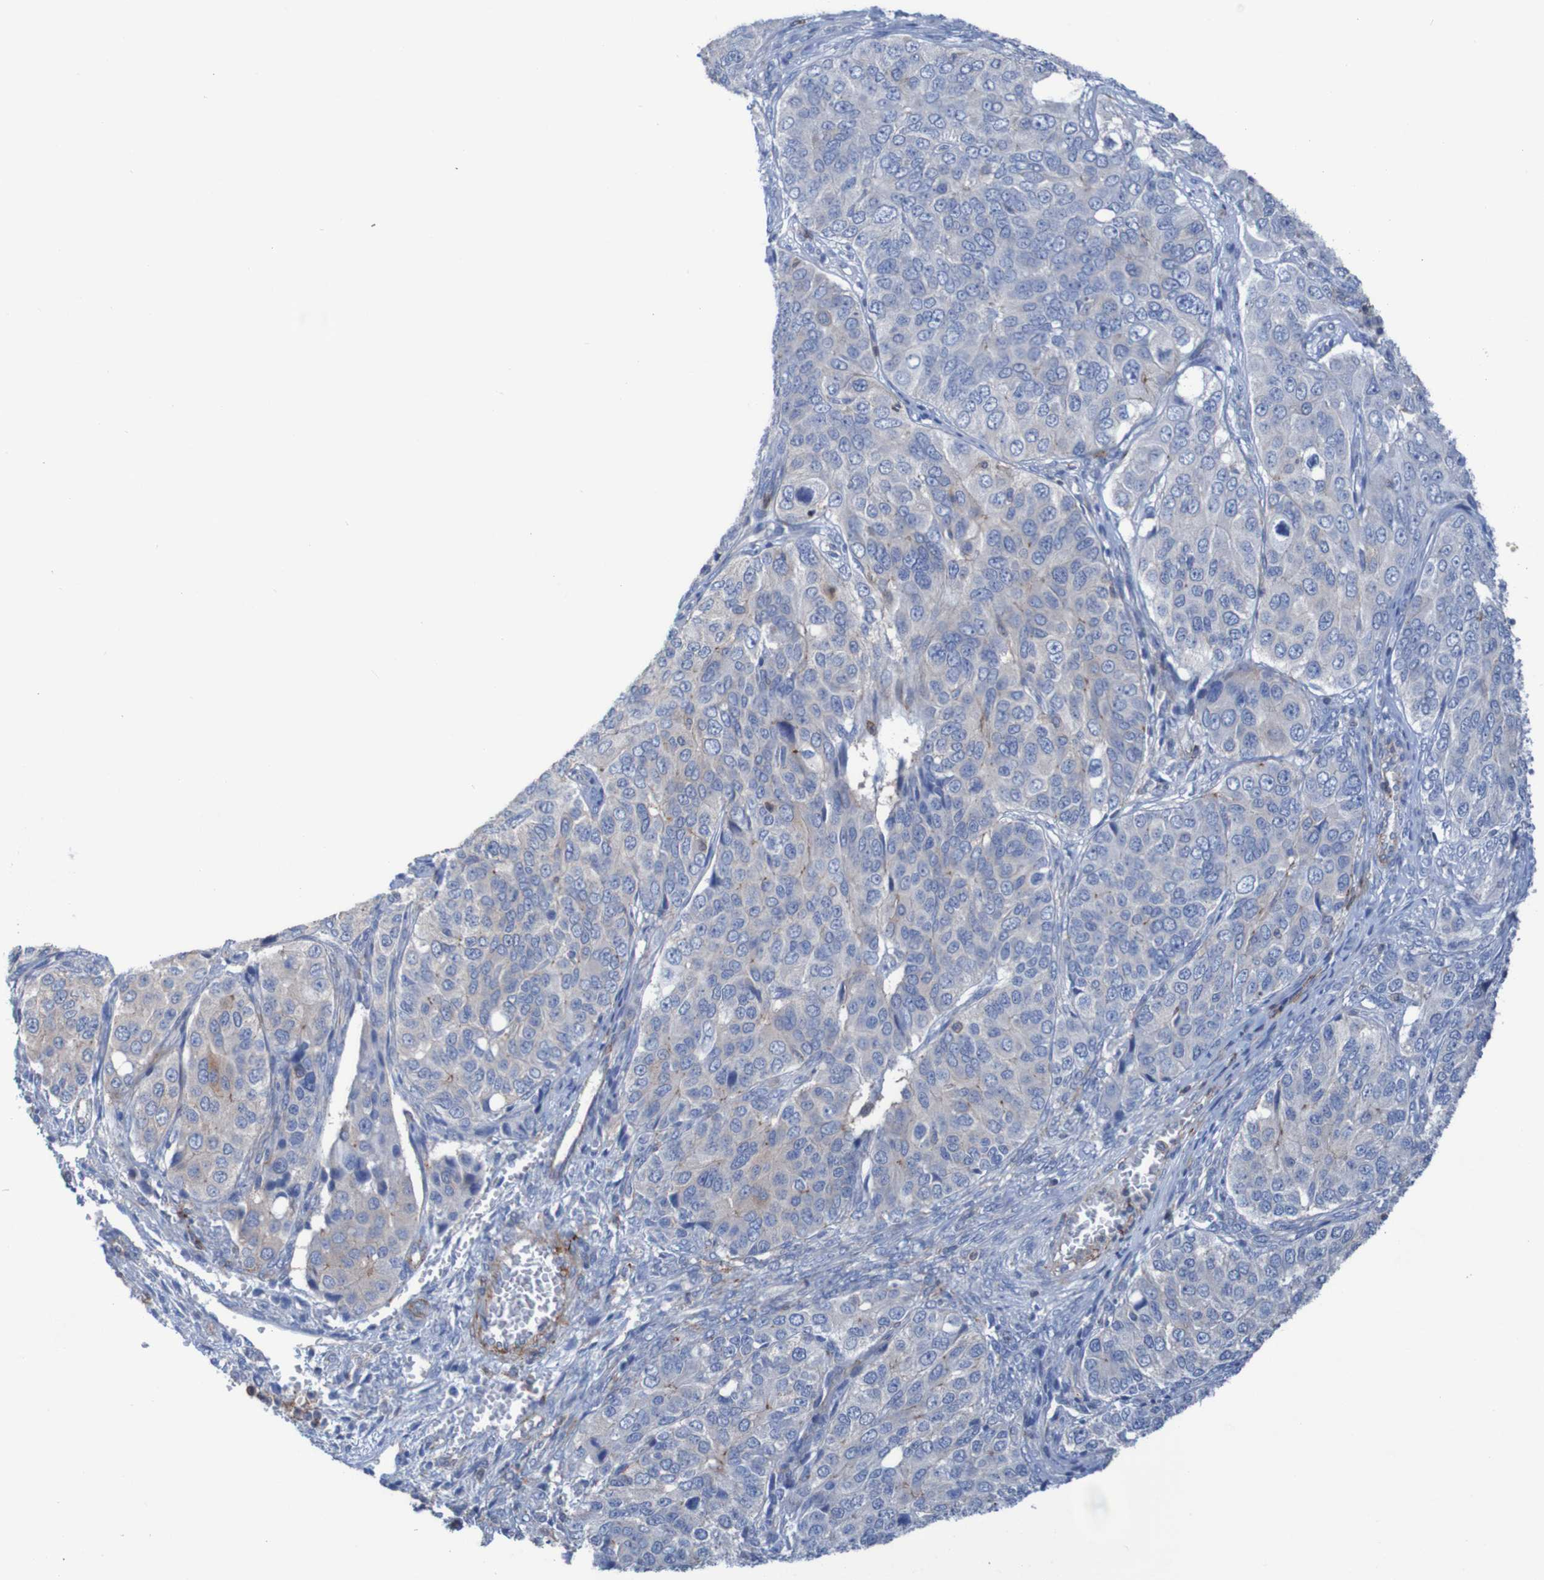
{"staining": {"intensity": "negative", "quantity": "none", "location": "none"}, "tissue": "ovarian cancer", "cell_type": "Tumor cells", "image_type": "cancer", "snomed": [{"axis": "morphology", "description": "Carcinoma, endometroid"}, {"axis": "topography", "description": "Ovary"}], "caption": "A high-resolution micrograph shows immunohistochemistry (IHC) staining of ovarian endometroid carcinoma, which demonstrates no significant positivity in tumor cells.", "gene": "RNF182", "patient": {"sex": "female", "age": 51}}